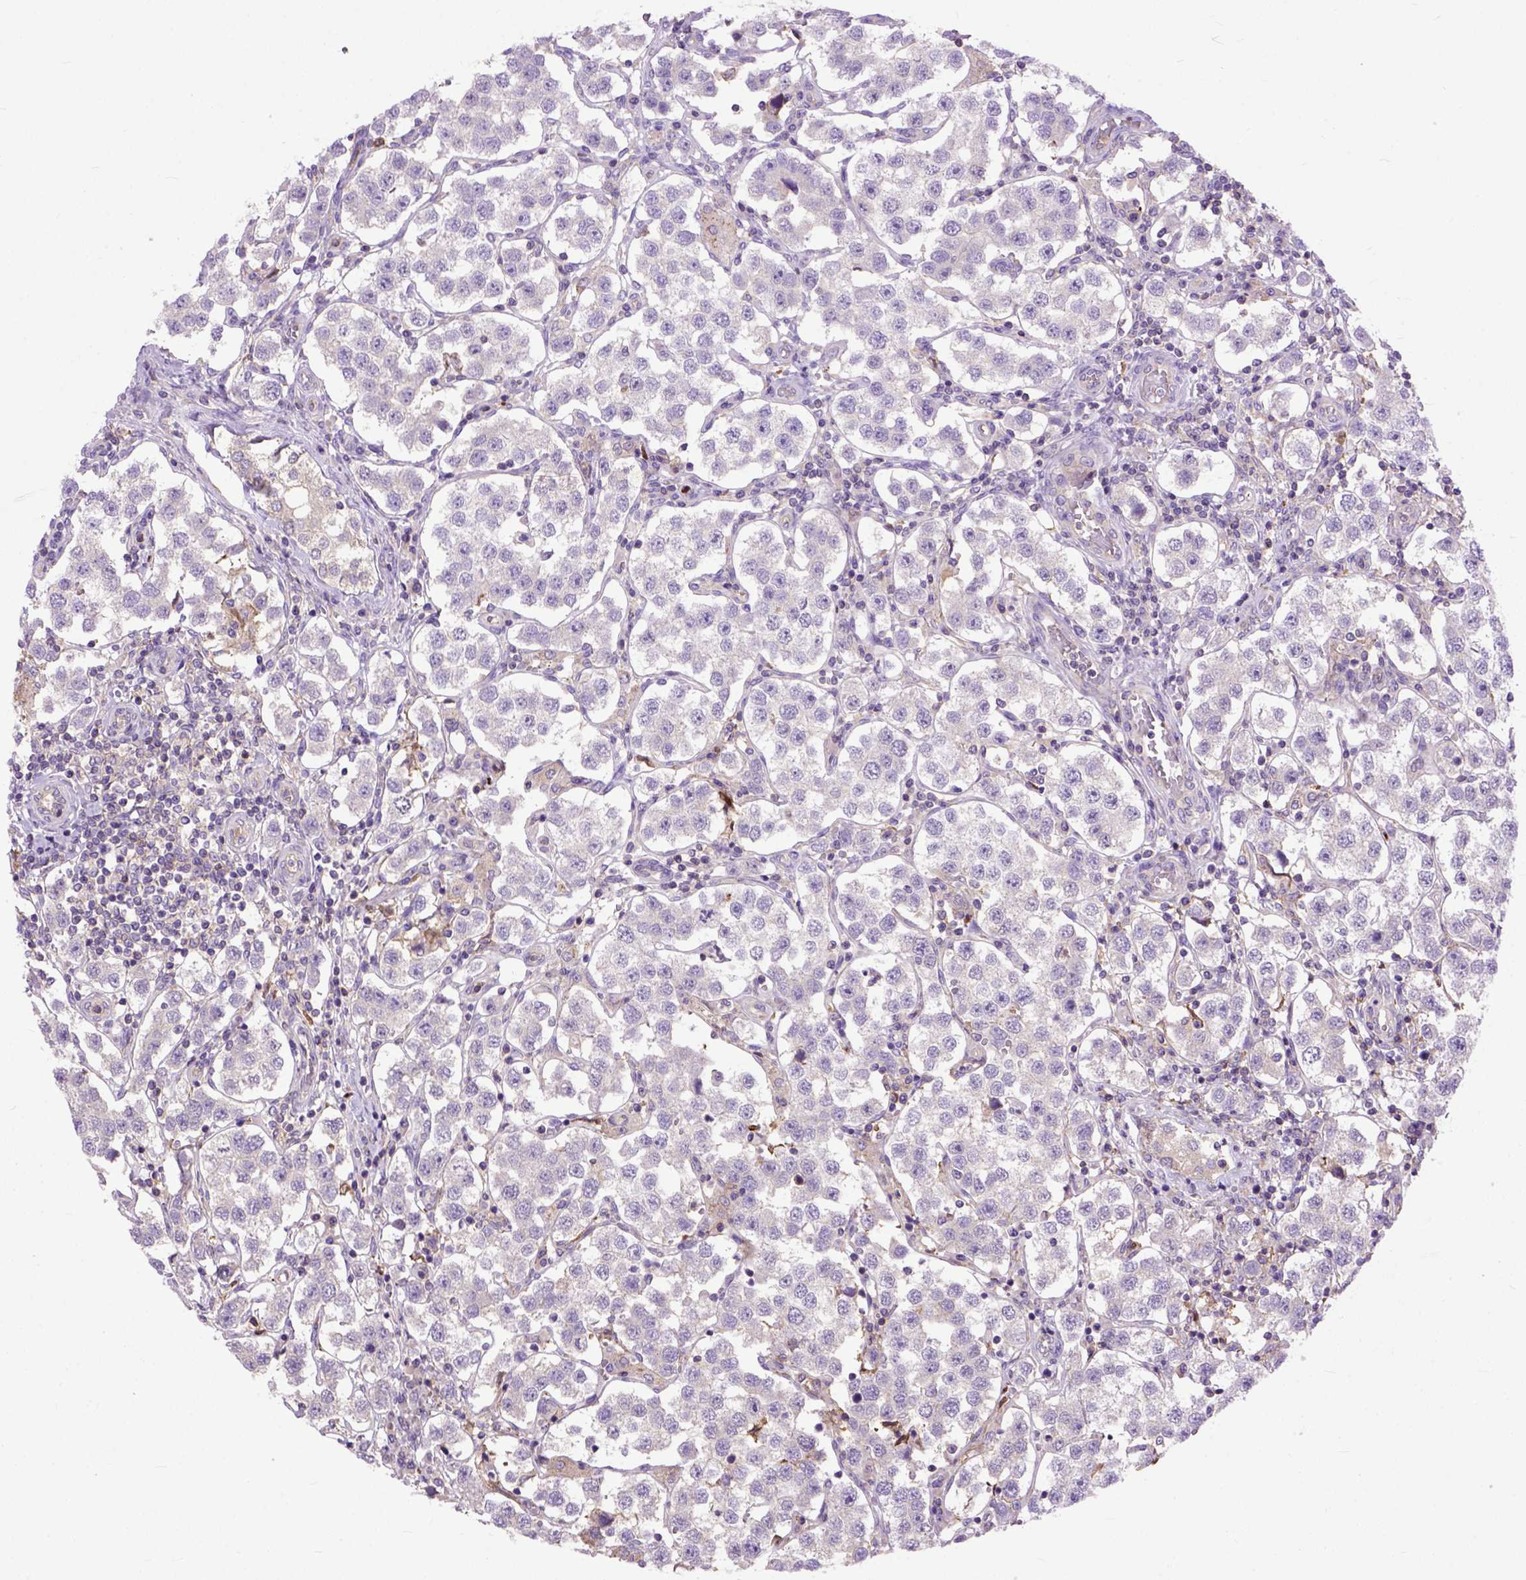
{"staining": {"intensity": "negative", "quantity": "none", "location": "none"}, "tissue": "testis cancer", "cell_type": "Tumor cells", "image_type": "cancer", "snomed": [{"axis": "morphology", "description": "Seminoma, NOS"}, {"axis": "topography", "description": "Testis"}], "caption": "Micrograph shows no significant protein positivity in tumor cells of testis seminoma.", "gene": "NAMPT", "patient": {"sex": "male", "age": 37}}